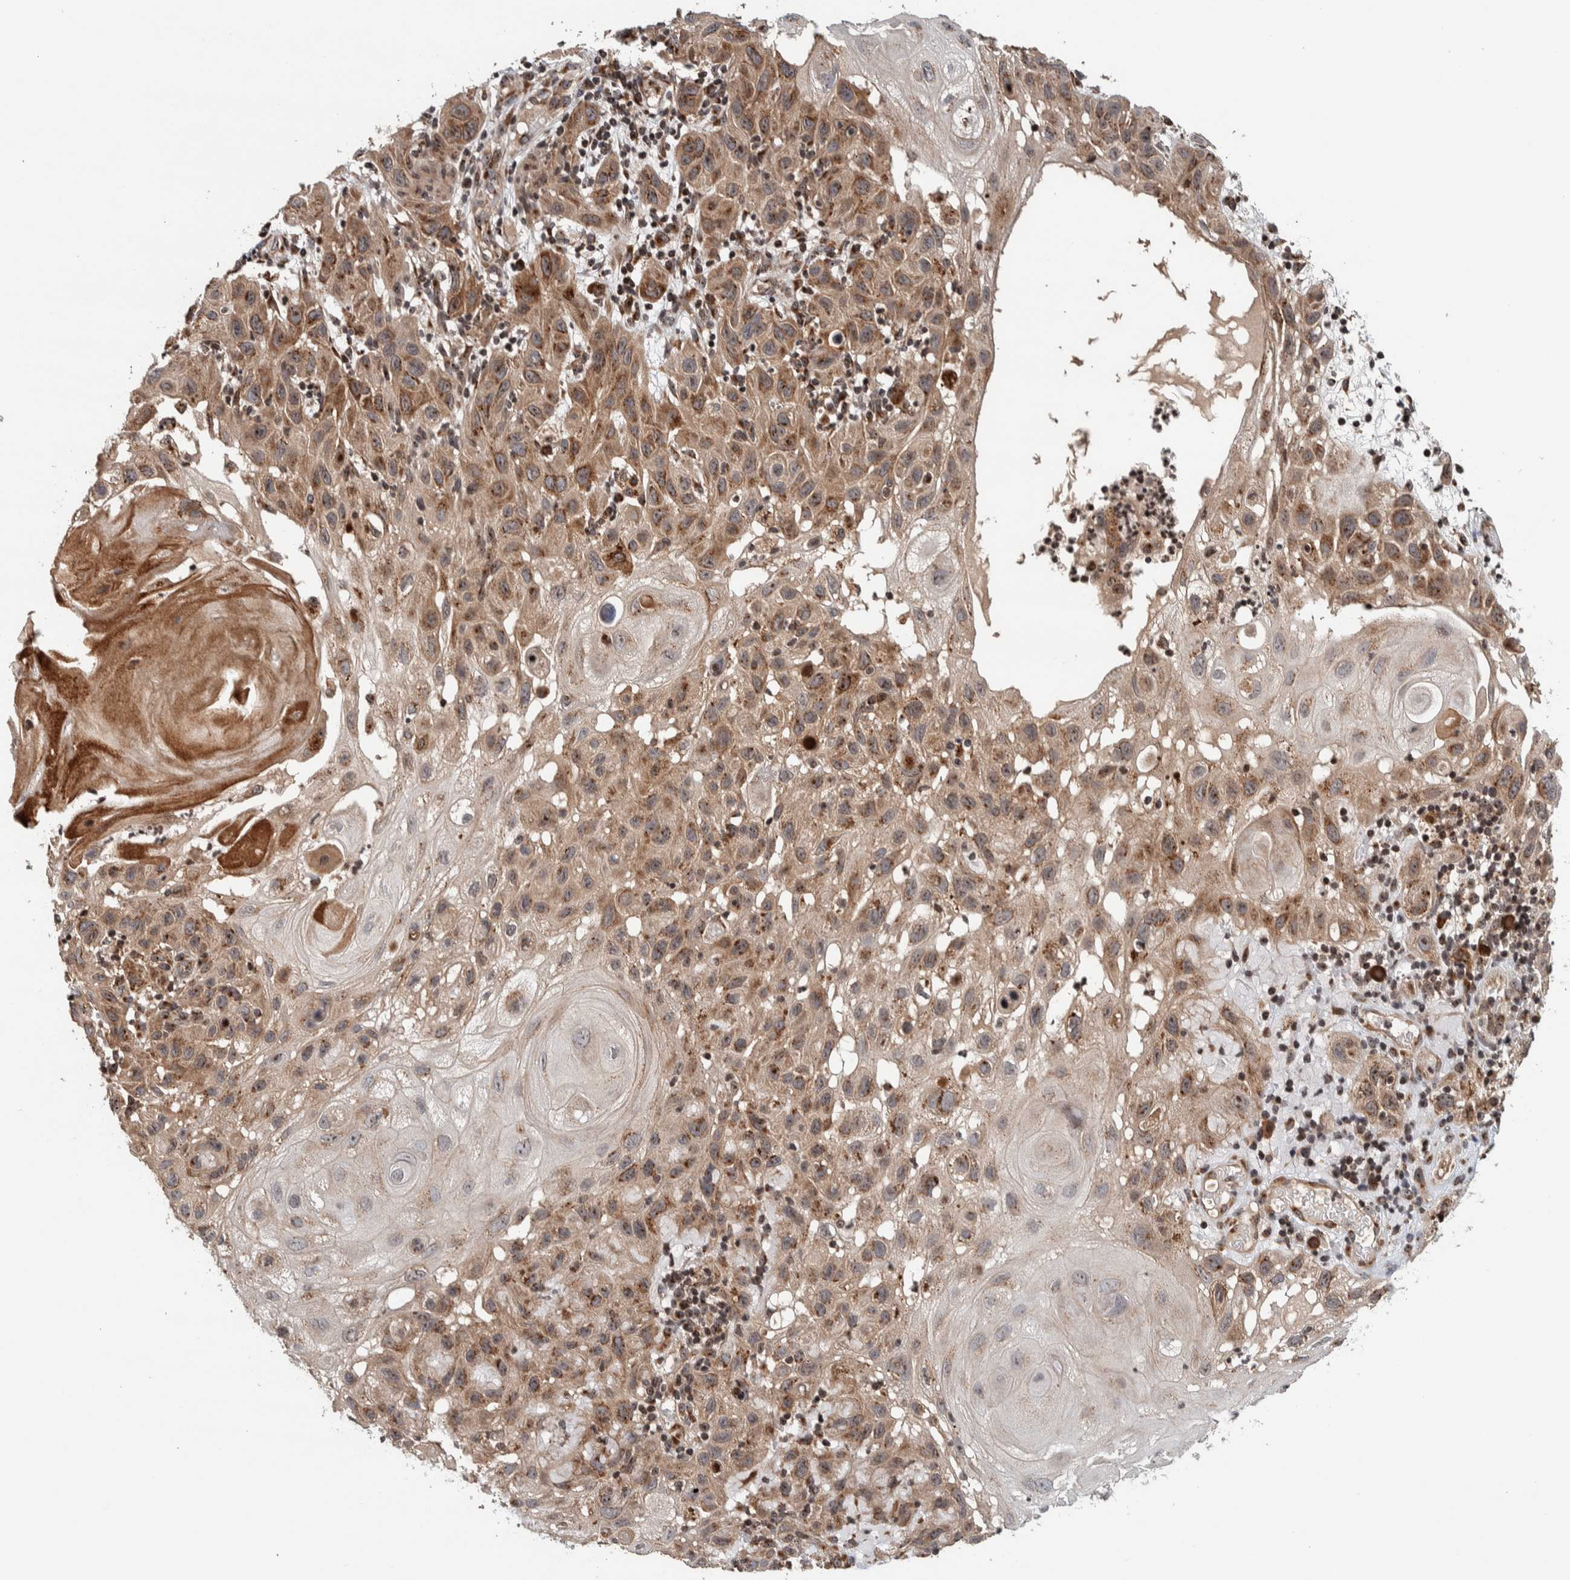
{"staining": {"intensity": "moderate", "quantity": ">75%", "location": "cytoplasmic/membranous,nuclear"}, "tissue": "skin cancer", "cell_type": "Tumor cells", "image_type": "cancer", "snomed": [{"axis": "morphology", "description": "Squamous cell carcinoma, NOS"}, {"axis": "topography", "description": "Skin"}], "caption": "Protein analysis of skin cancer tissue reveals moderate cytoplasmic/membranous and nuclear staining in approximately >75% of tumor cells.", "gene": "CCDC182", "patient": {"sex": "female", "age": 96}}